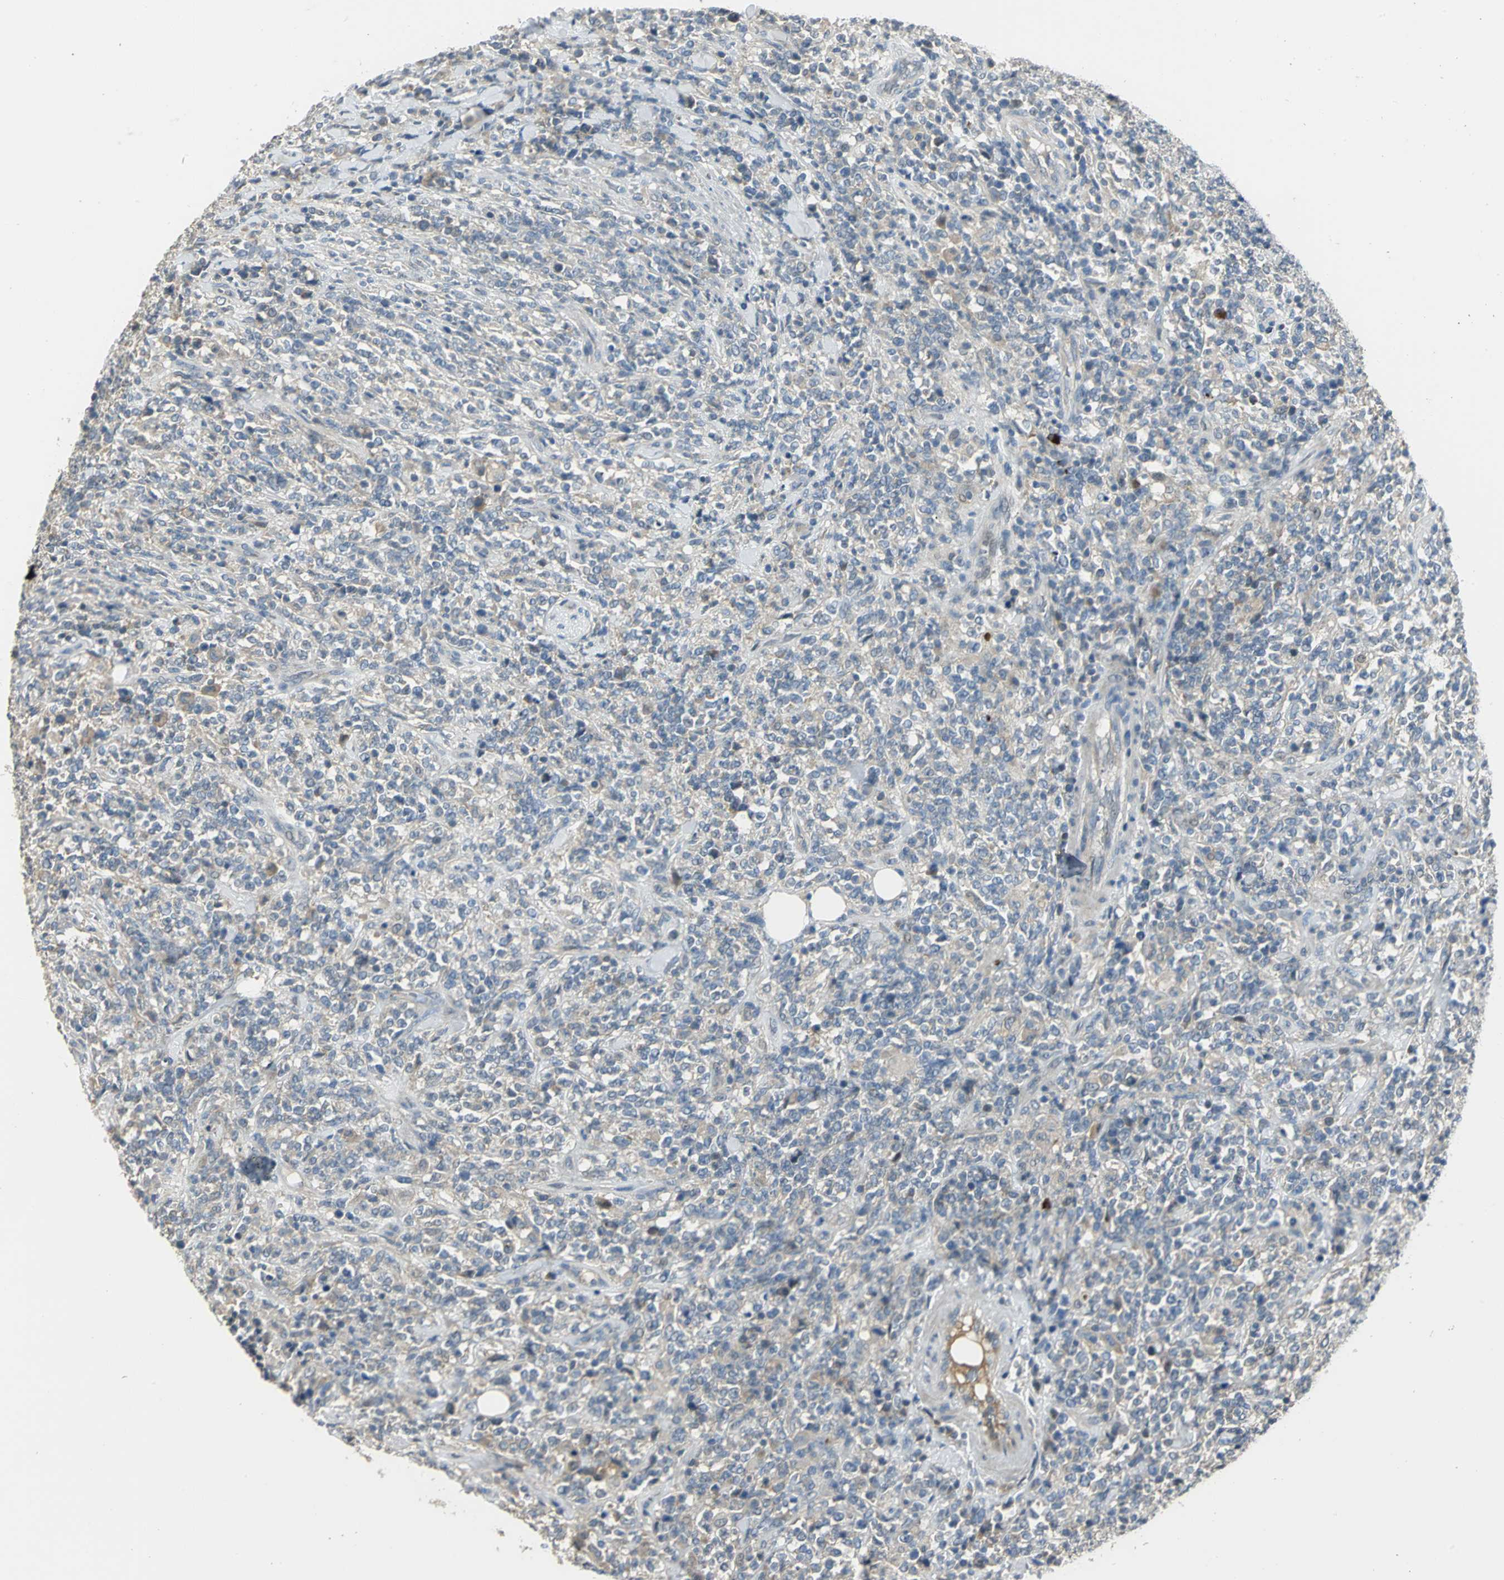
{"staining": {"intensity": "negative", "quantity": "none", "location": "none"}, "tissue": "lymphoma", "cell_type": "Tumor cells", "image_type": "cancer", "snomed": [{"axis": "morphology", "description": "Malignant lymphoma, non-Hodgkin's type, High grade"}, {"axis": "topography", "description": "Soft tissue"}], "caption": "A micrograph of human lymphoma is negative for staining in tumor cells.", "gene": "PROC", "patient": {"sex": "male", "age": 18}}